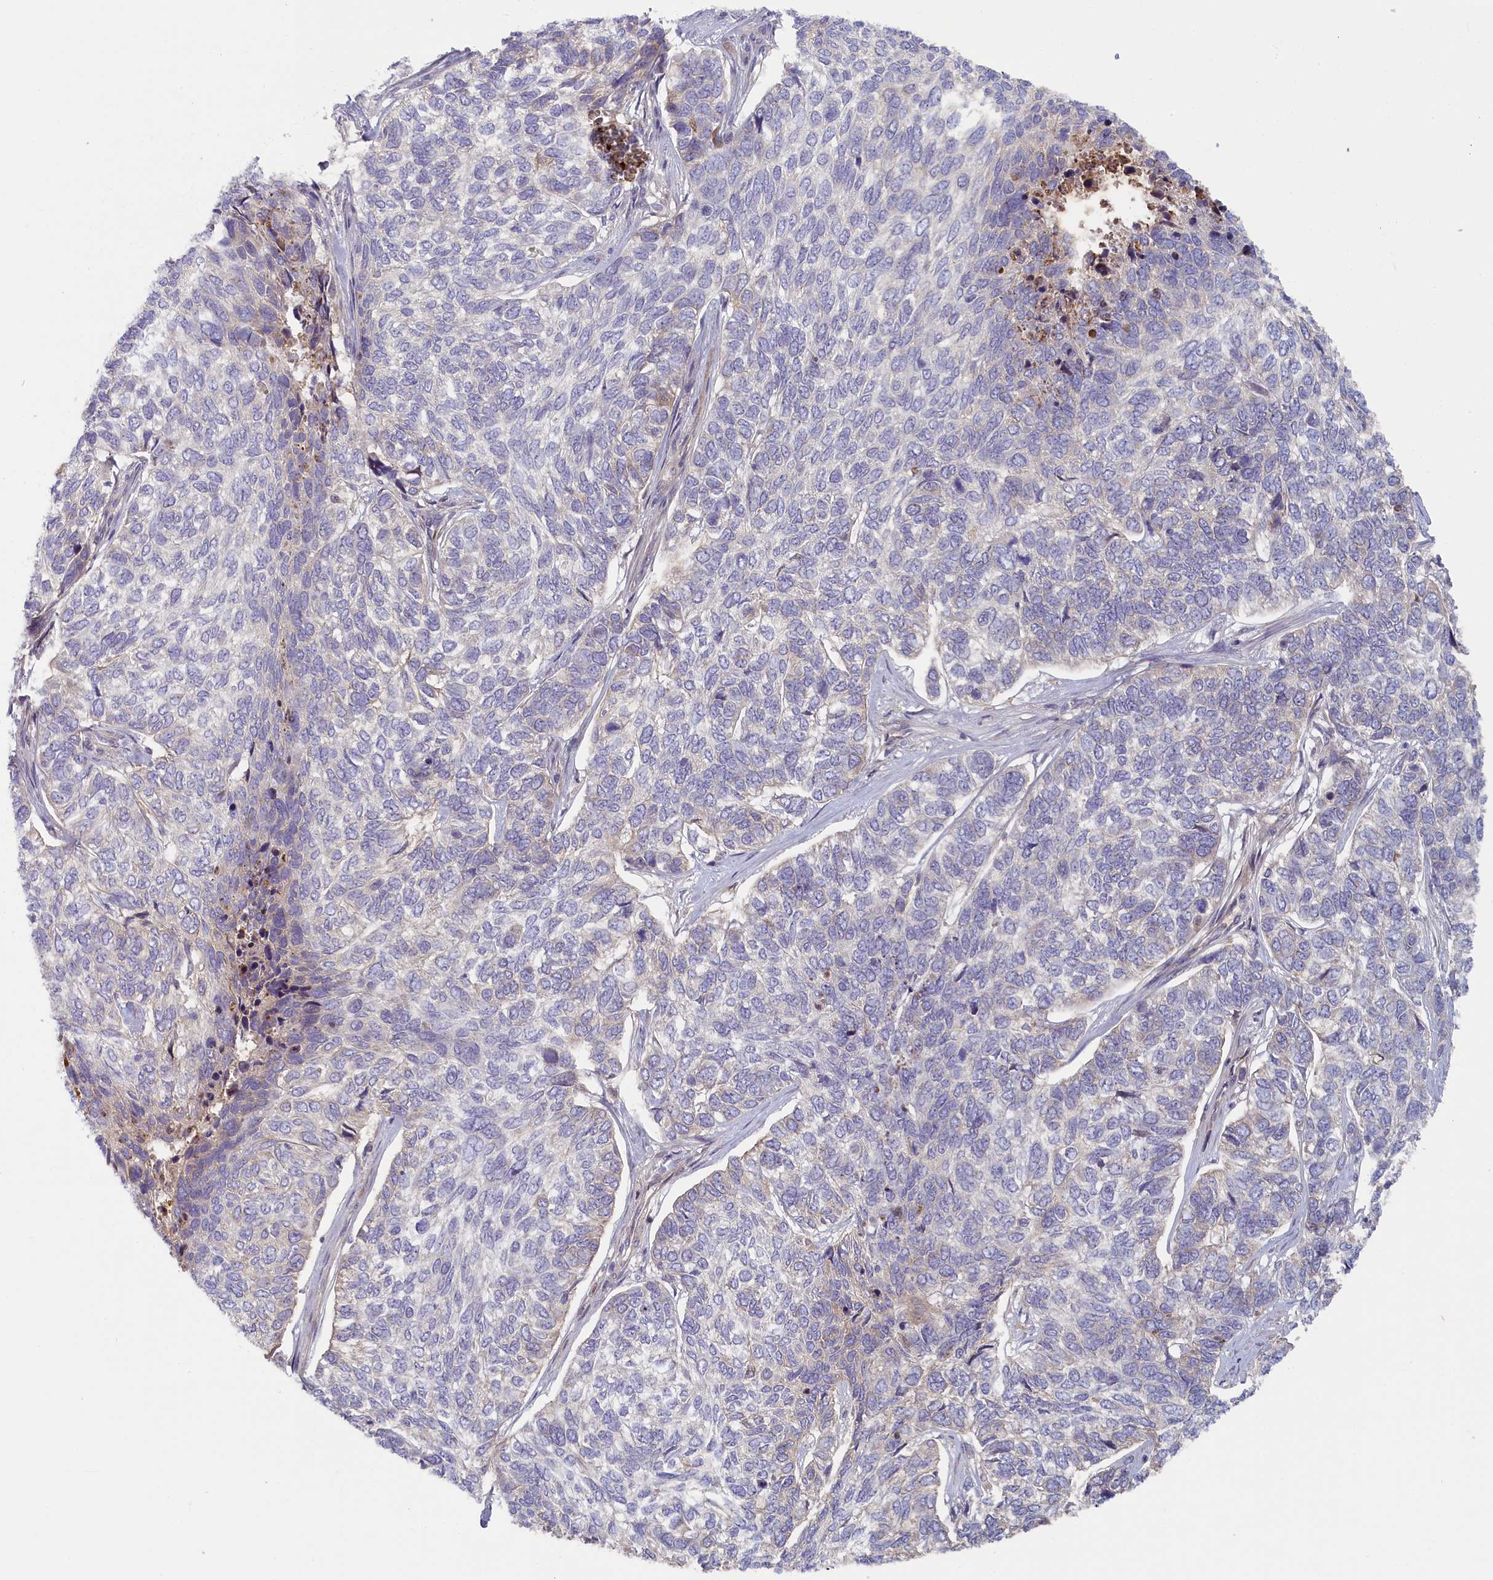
{"staining": {"intensity": "negative", "quantity": "none", "location": "none"}, "tissue": "skin cancer", "cell_type": "Tumor cells", "image_type": "cancer", "snomed": [{"axis": "morphology", "description": "Basal cell carcinoma"}, {"axis": "topography", "description": "Skin"}], "caption": "Photomicrograph shows no significant protein staining in tumor cells of skin cancer.", "gene": "STX16", "patient": {"sex": "female", "age": 65}}